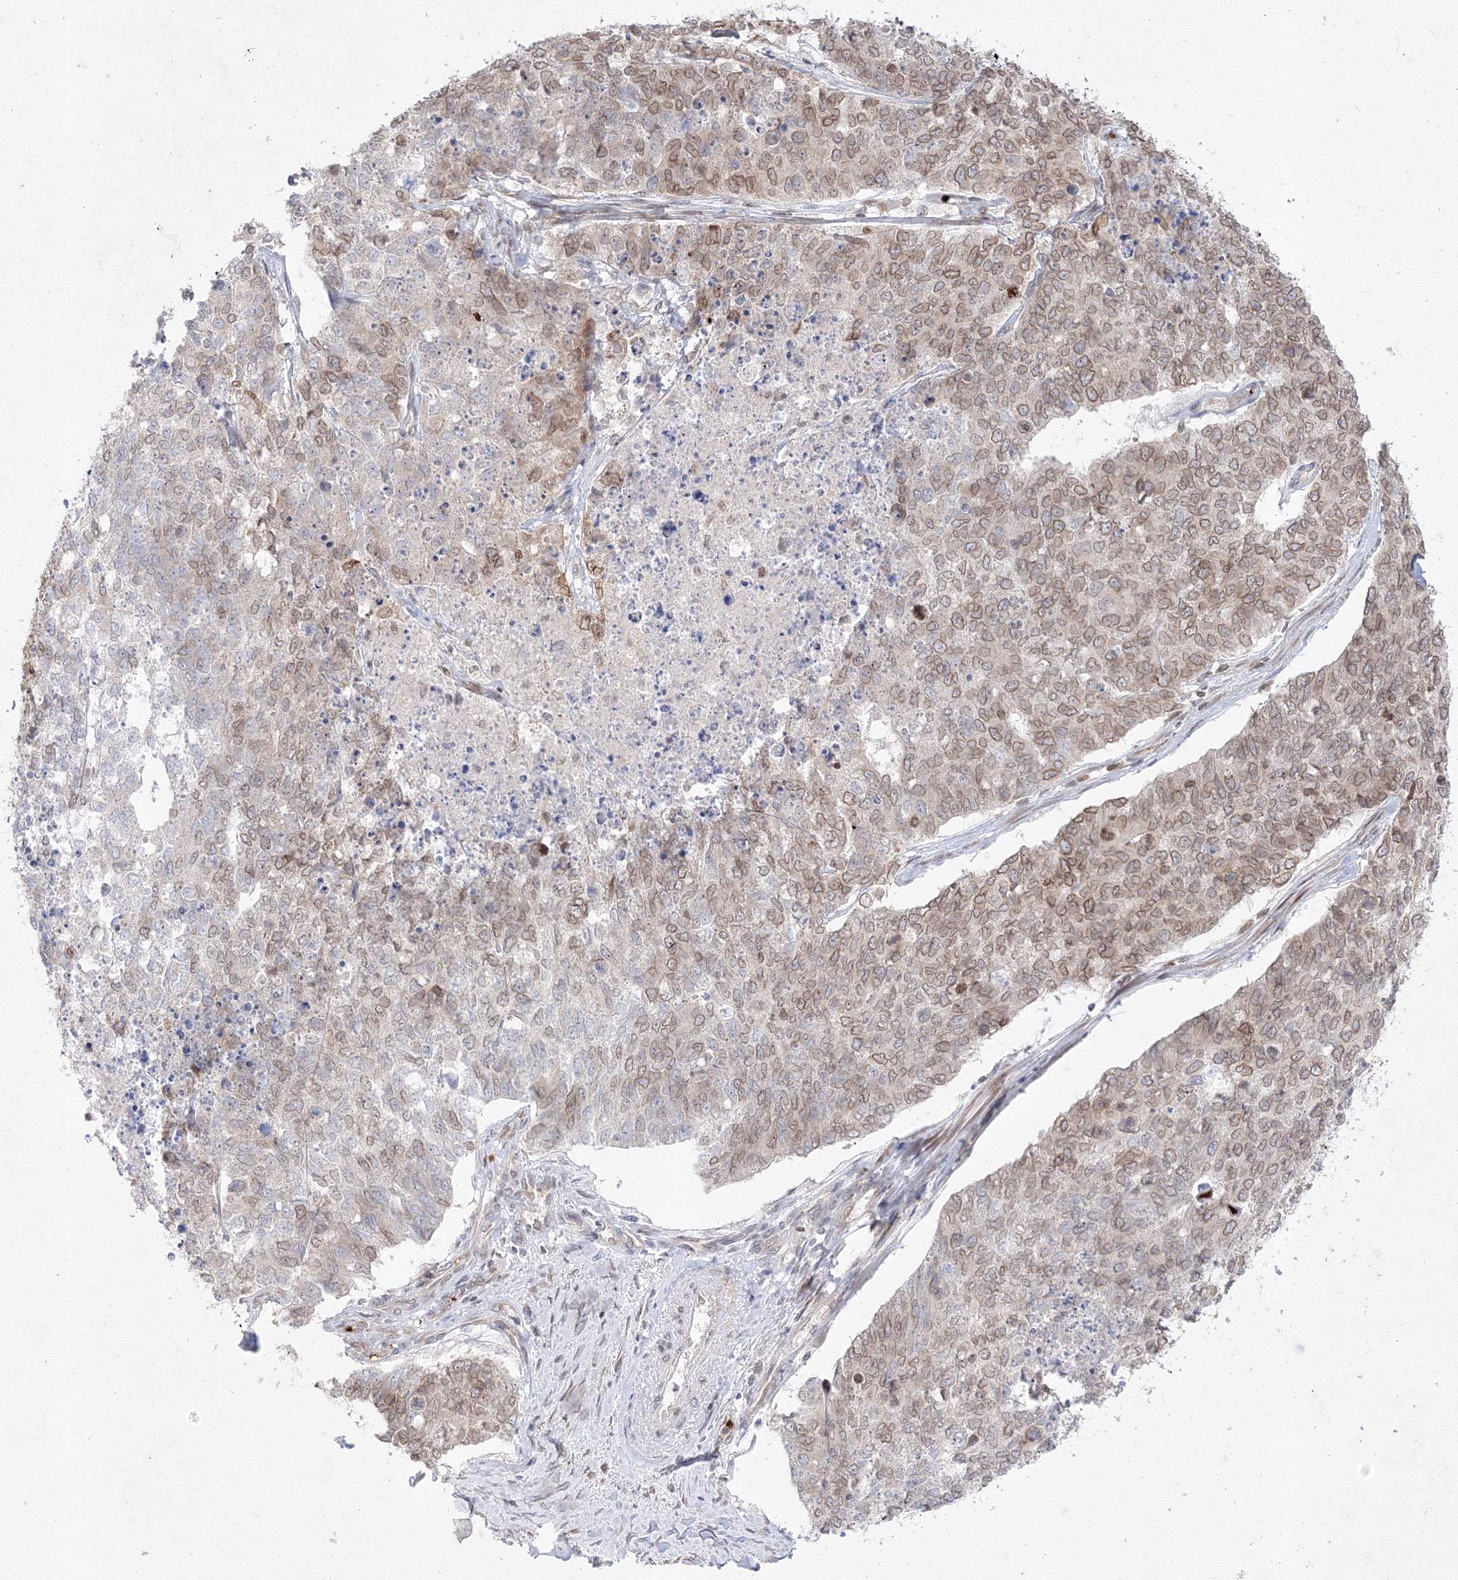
{"staining": {"intensity": "moderate", "quantity": "25%-75%", "location": "cytoplasmic/membranous,nuclear"}, "tissue": "cervical cancer", "cell_type": "Tumor cells", "image_type": "cancer", "snomed": [{"axis": "morphology", "description": "Squamous cell carcinoma, NOS"}, {"axis": "topography", "description": "Cervix"}], "caption": "High-magnification brightfield microscopy of cervical squamous cell carcinoma stained with DAB (brown) and counterstained with hematoxylin (blue). tumor cells exhibit moderate cytoplasmic/membranous and nuclear expression is identified in about25%-75% of cells.", "gene": "DNAJB2", "patient": {"sex": "female", "age": 63}}